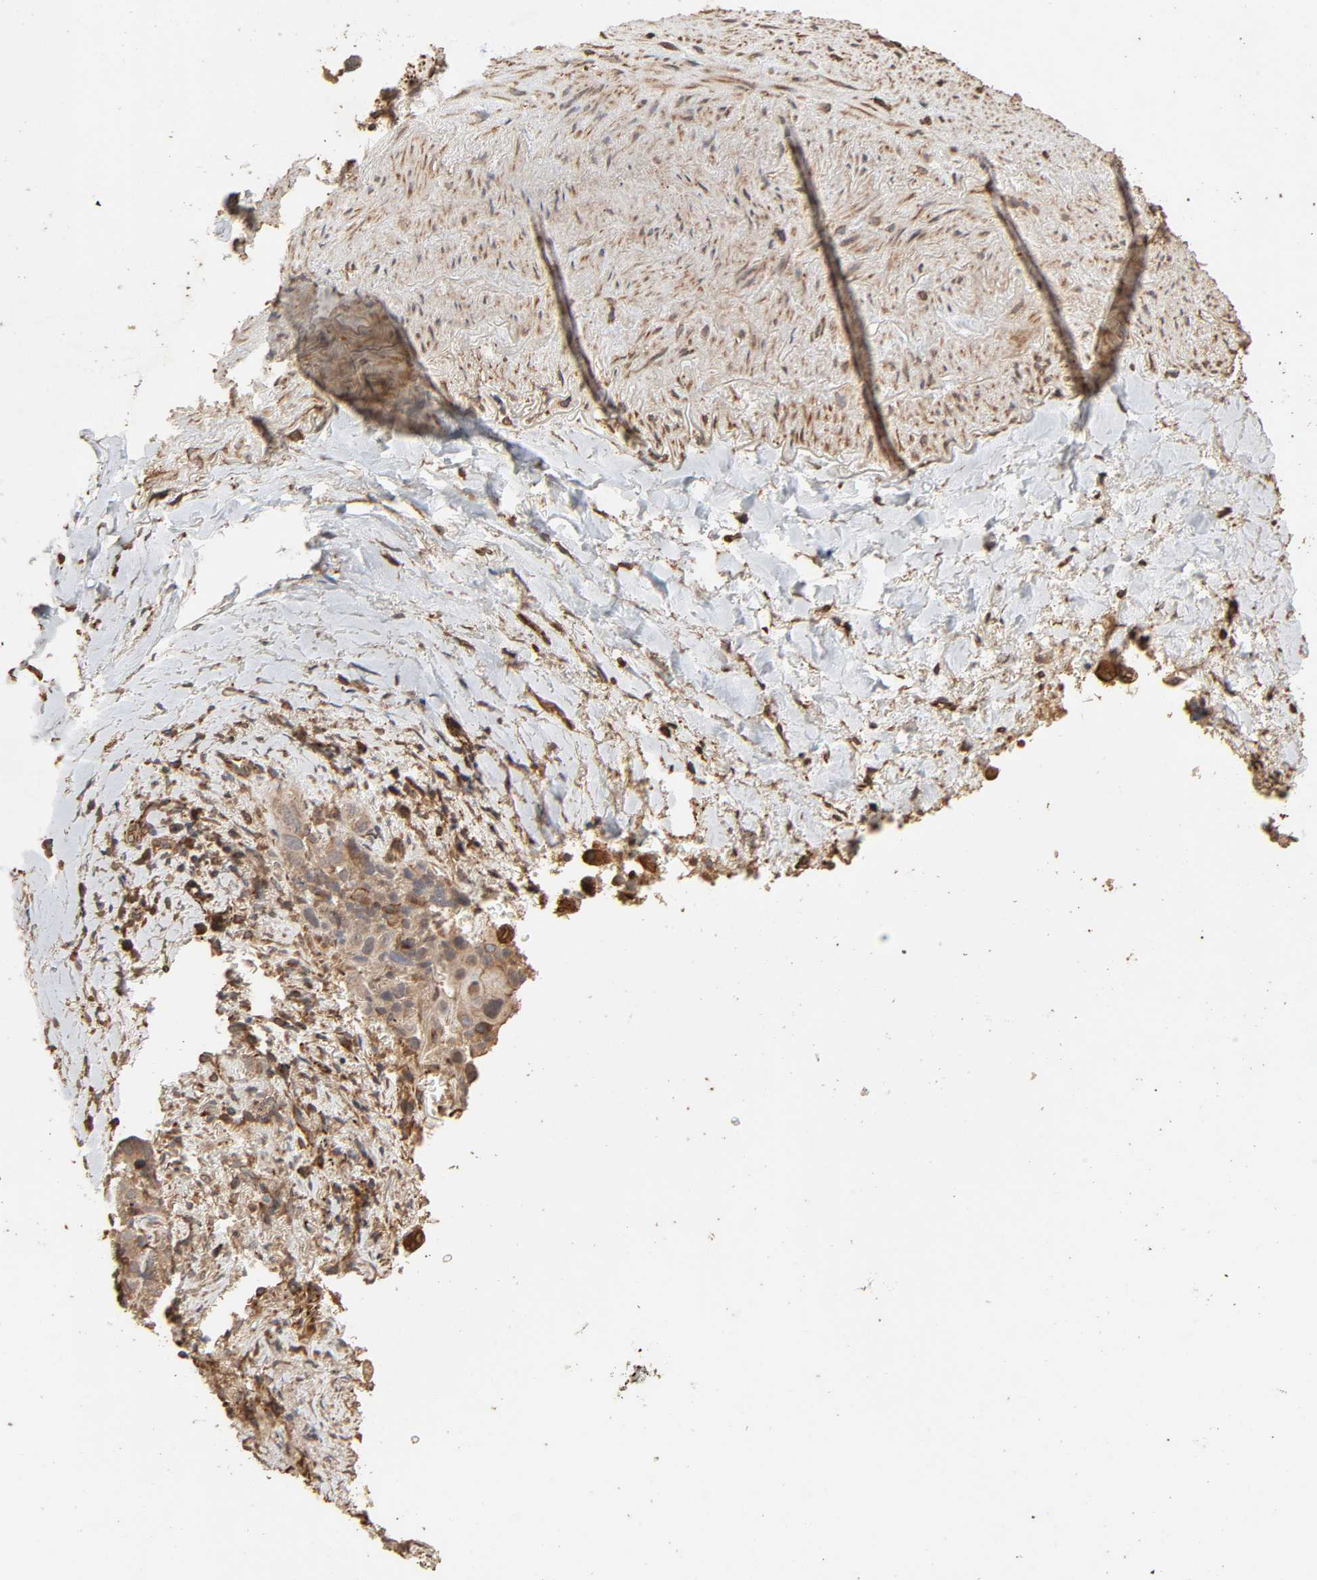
{"staining": {"intensity": "moderate", "quantity": "25%-75%", "location": "cytoplasmic/membranous"}, "tissue": "lung cancer", "cell_type": "Tumor cells", "image_type": "cancer", "snomed": [{"axis": "morphology", "description": "Squamous cell carcinoma, NOS"}, {"axis": "topography", "description": "Lung"}], "caption": "DAB immunohistochemical staining of squamous cell carcinoma (lung) displays moderate cytoplasmic/membranous protein staining in about 25%-75% of tumor cells.", "gene": "RPS6KA6", "patient": {"sex": "male", "age": 54}}